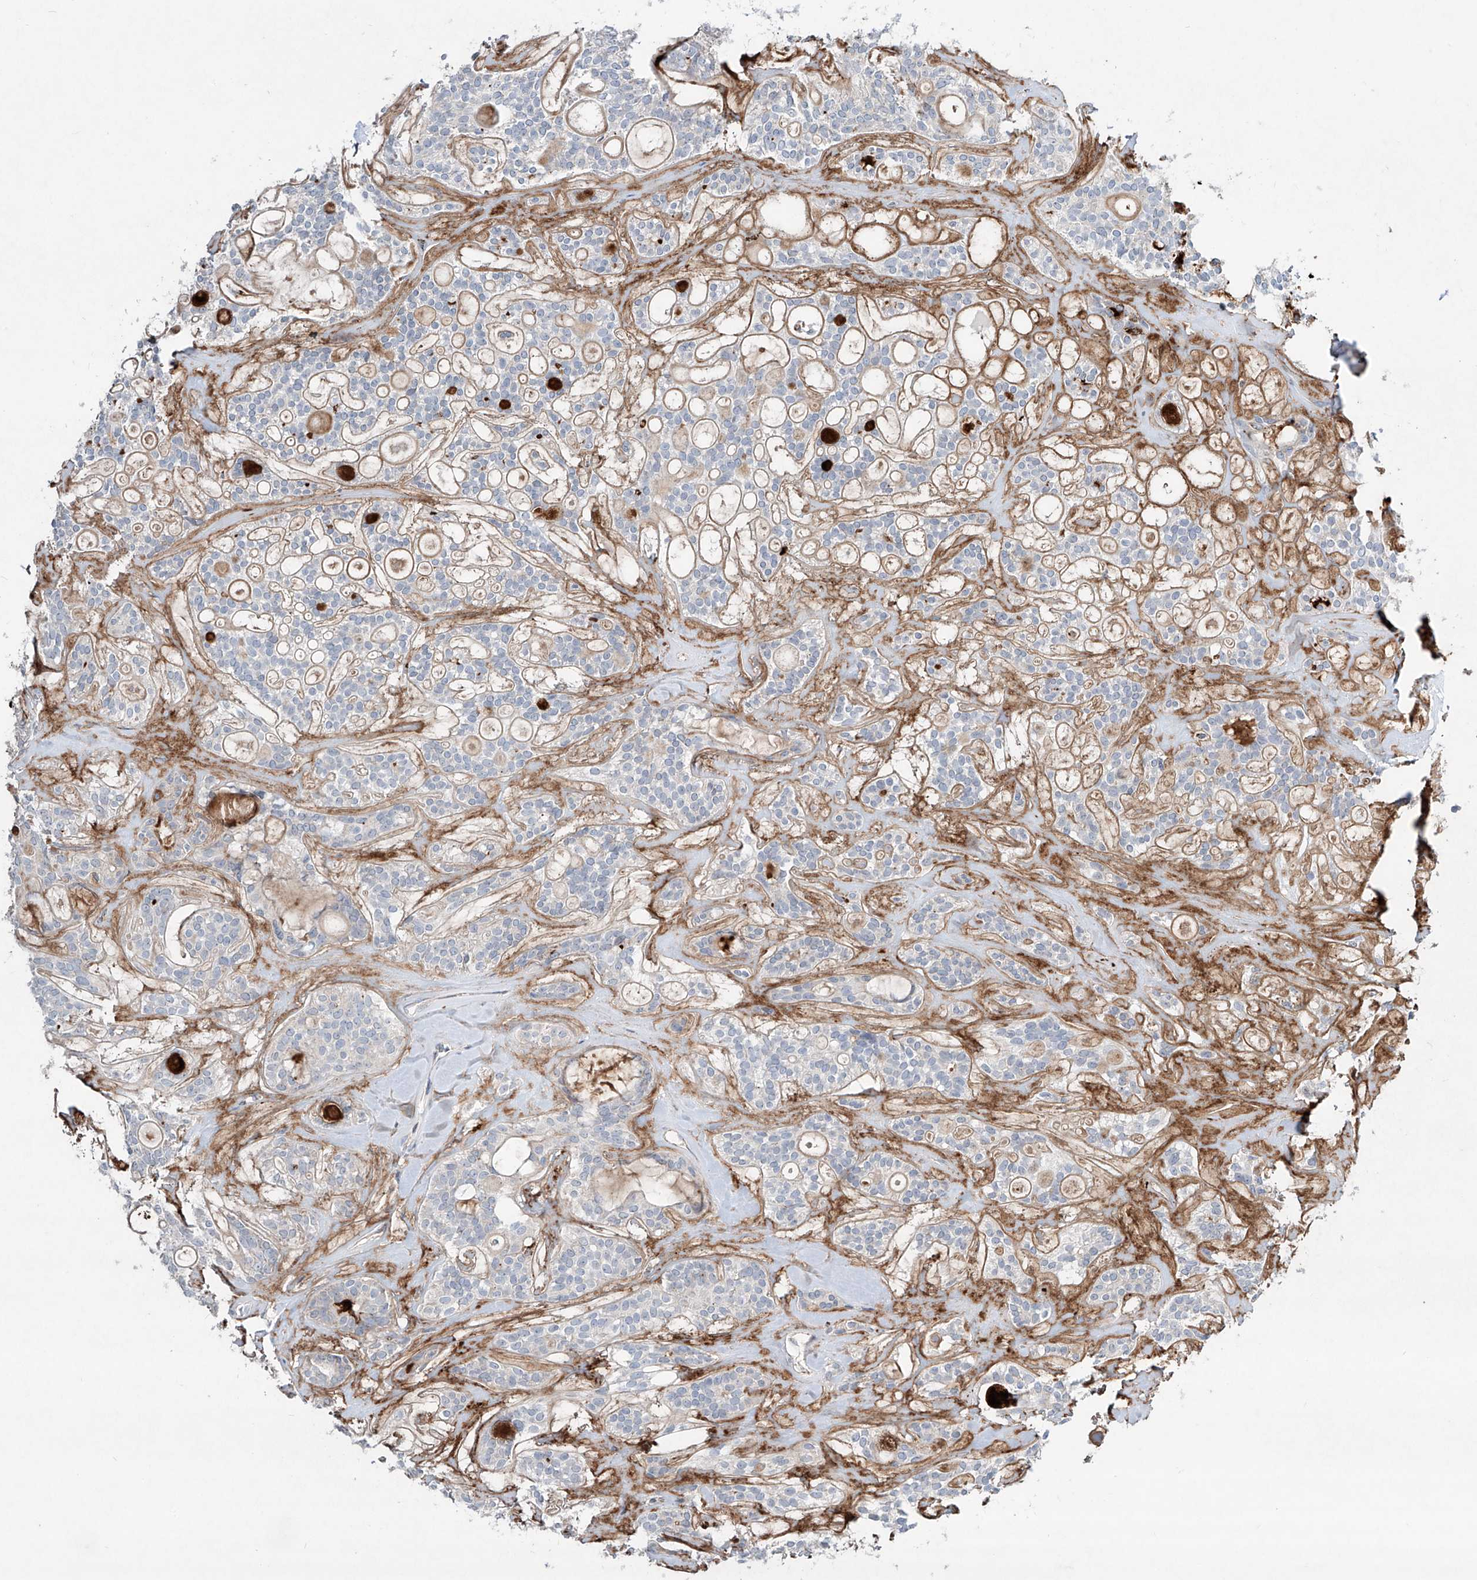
{"staining": {"intensity": "negative", "quantity": "none", "location": "none"}, "tissue": "head and neck cancer", "cell_type": "Tumor cells", "image_type": "cancer", "snomed": [{"axis": "morphology", "description": "Adenocarcinoma, NOS"}, {"axis": "topography", "description": "Head-Neck"}], "caption": "The immunohistochemistry image has no significant staining in tumor cells of head and neck cancer tissue.", "gene": "CDH5", "patient": {"sex": "male", "age": 66}}